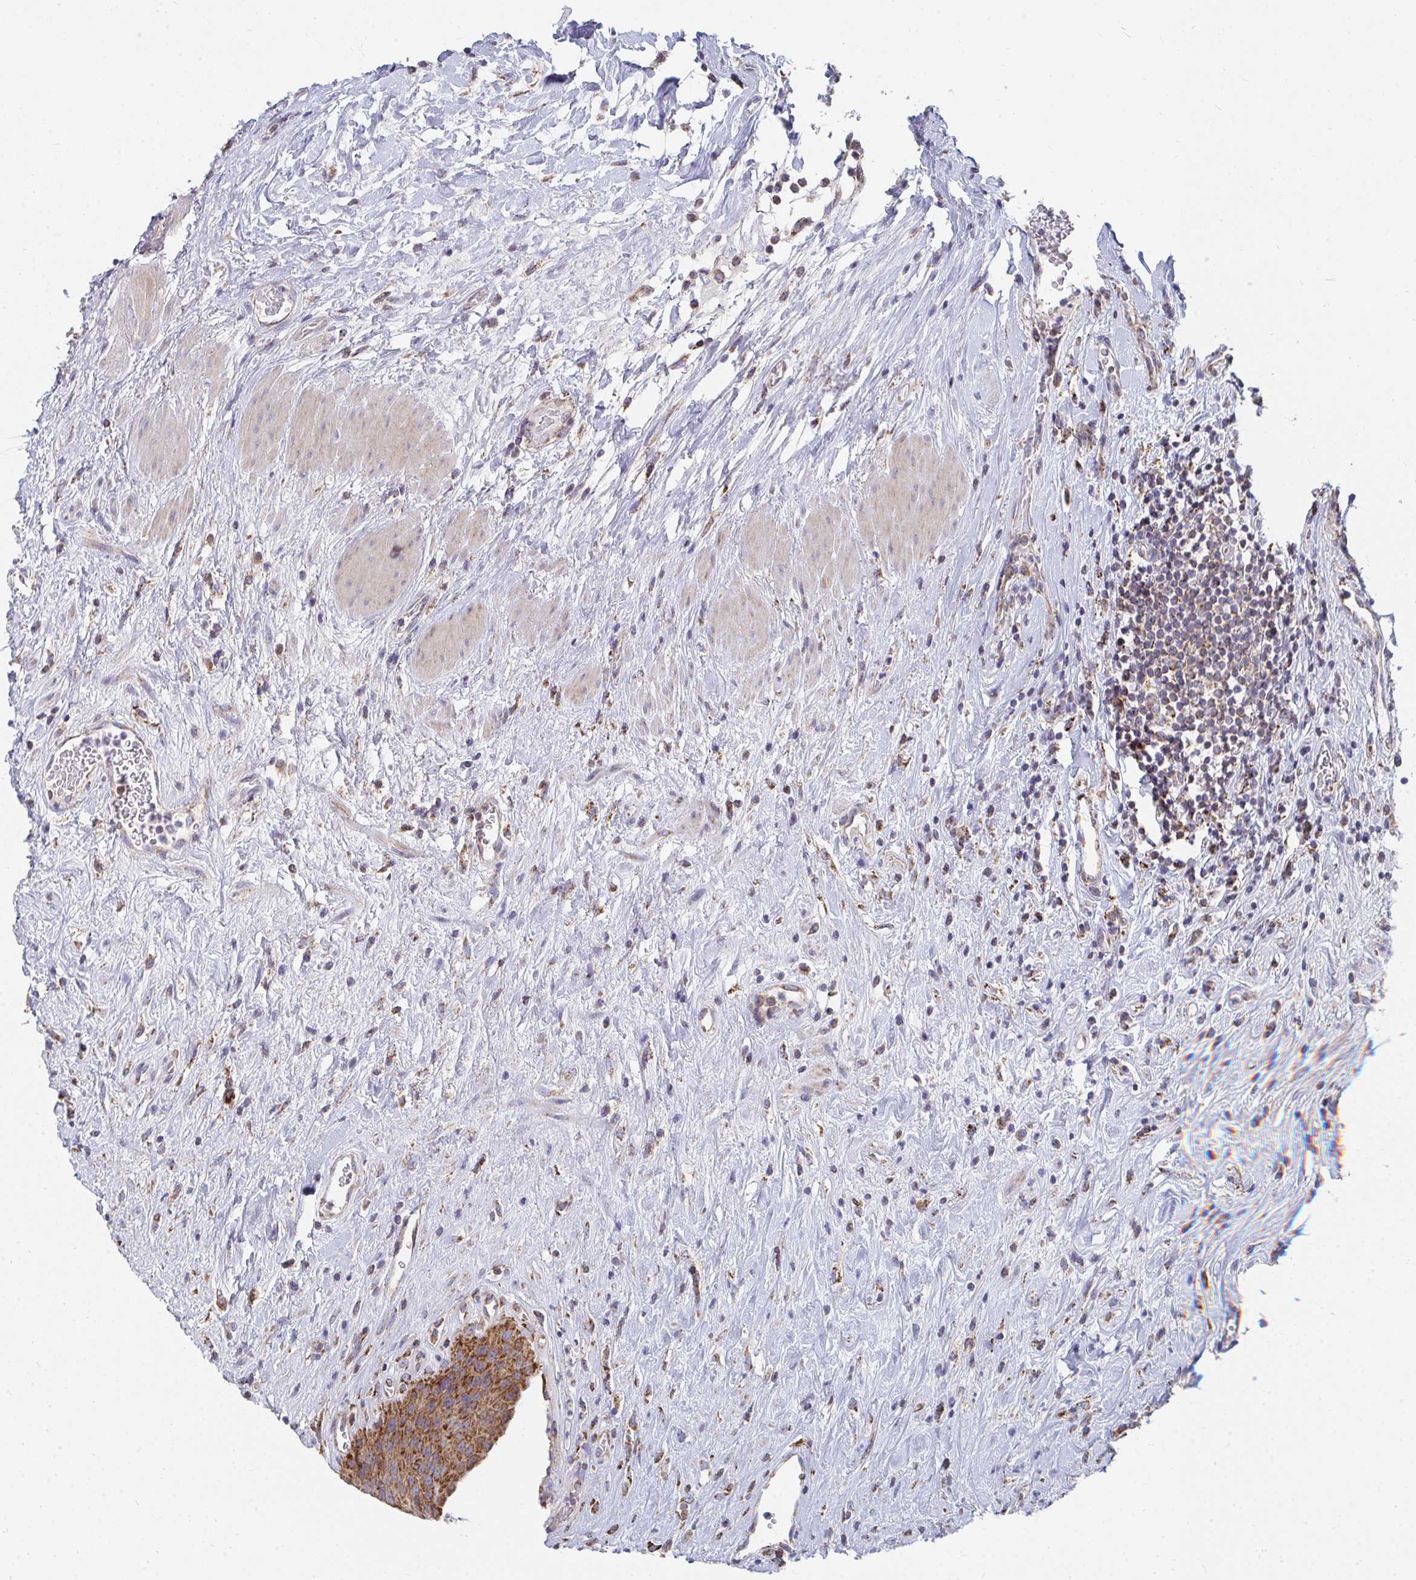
{"staining": {"intensity": "strong", "quantity": "25%-75%", "location": "cytoplasmic/membranous"}, "tissue": "urinary bladder", "cell_type": "Urothelial cells", "image_type": "normal", "snomed": [{"axis": "morphology", "description": "Normal tissue, NOS"}, {"axis": "topography", "description": "Urinary bladder"}], "caption": "Benign urinary bladder shows strong cytoplasmic/membranous positivity in about 25%-75% of urothelial cells, visualized by immunohistochemistry. The staining is performed using DAB brown chromogen to label protein expression. The nuclei are counter-stained blue using hematoxylin.", "gene": "PC", "patient": {"sex": "female", "age": 56}}